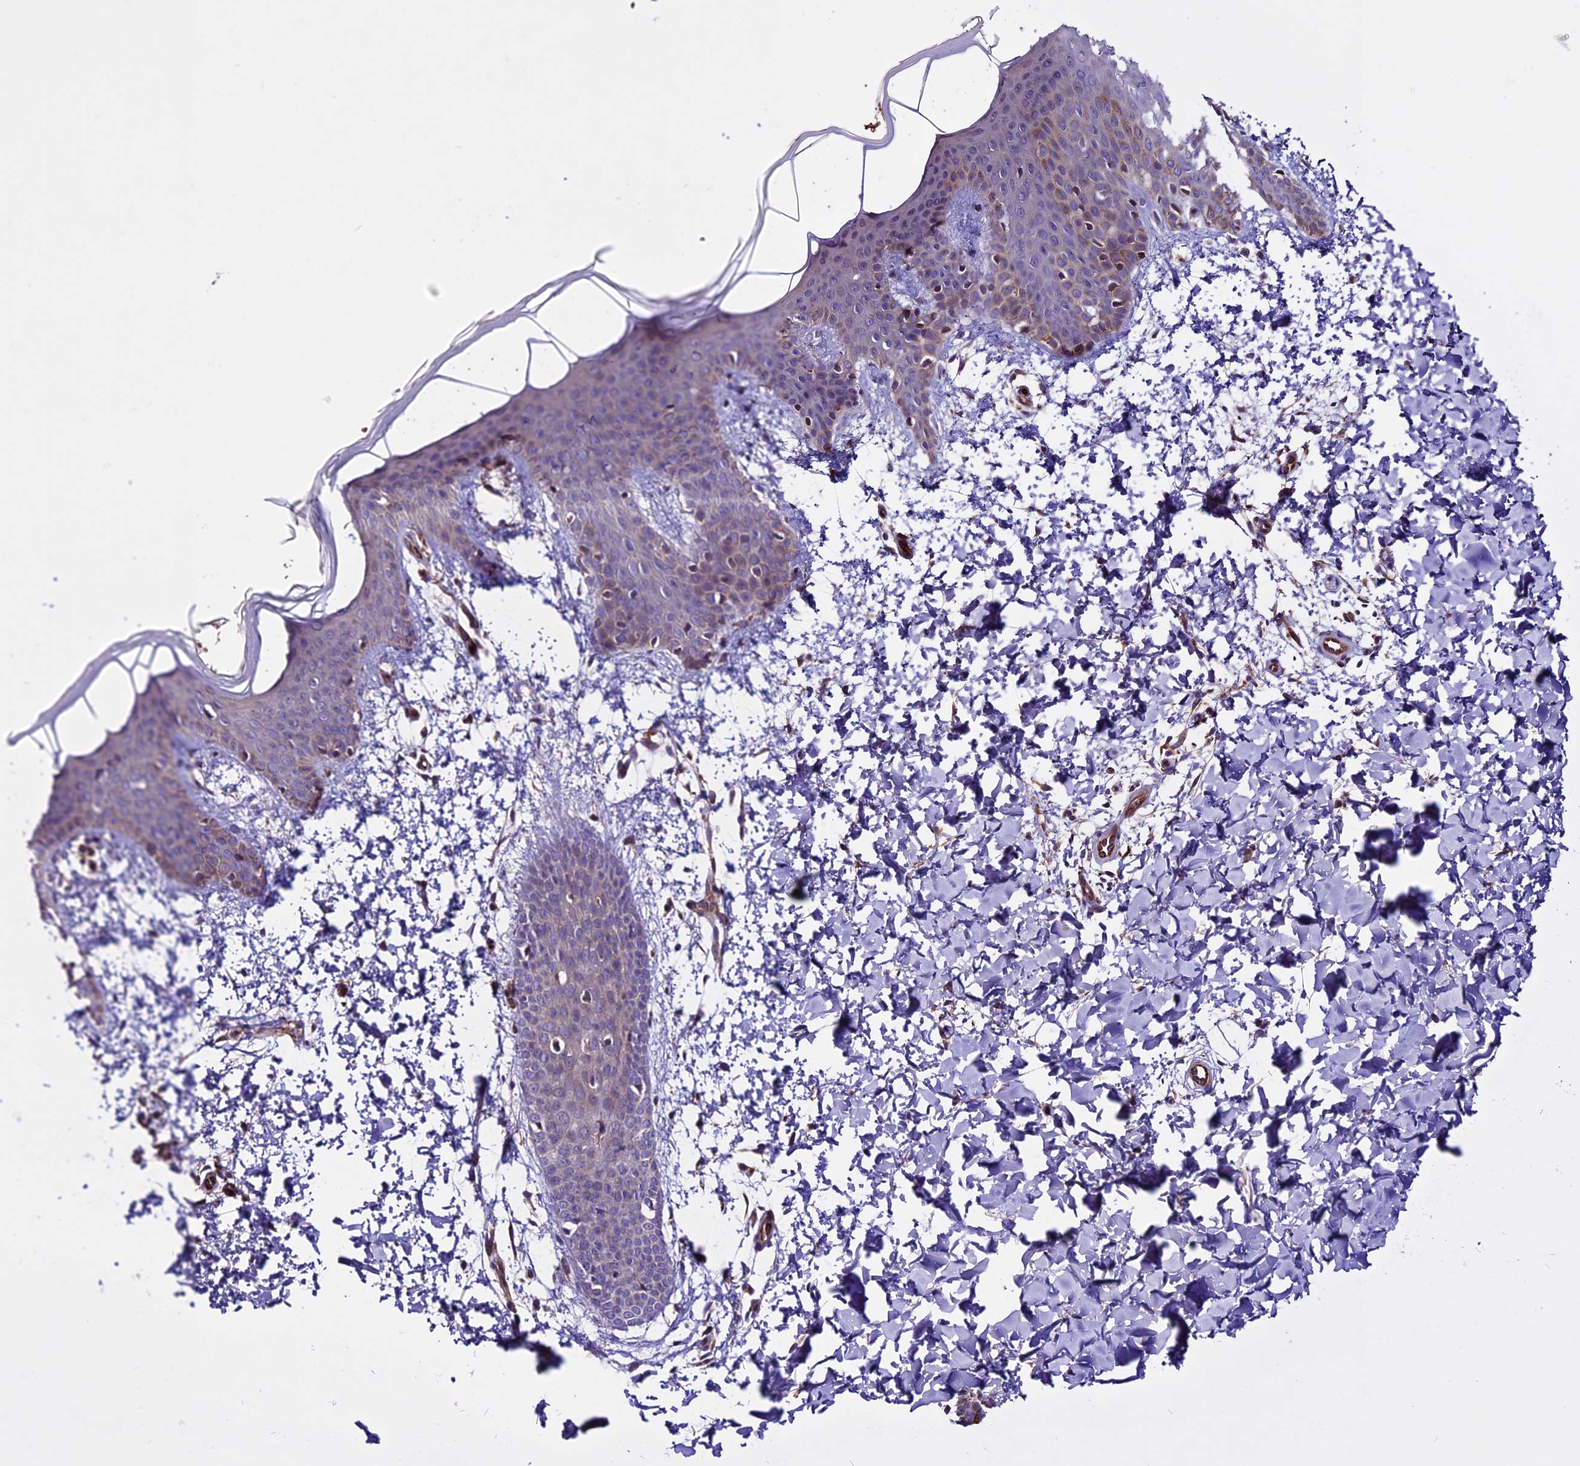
{"staining": {"intensity": "moderate", "quantity": ">75%", "location": "cytoplasmic/membranous"}, "tissue": "skin", "cell_type": "Fibroblasts", "image_type": "normal", "snomed": [{"axis": "morphology", "description": "Normal tissue, NOS"}, {"axis": "topography", "description": "Skin"}], "caption": "Protein staining of normal skin reveals moderate cytoplasmic/membranous staining in about >75% of fibroblasts.", "gene": "RINL", "patient": {"sex": "male", "age": 36}}